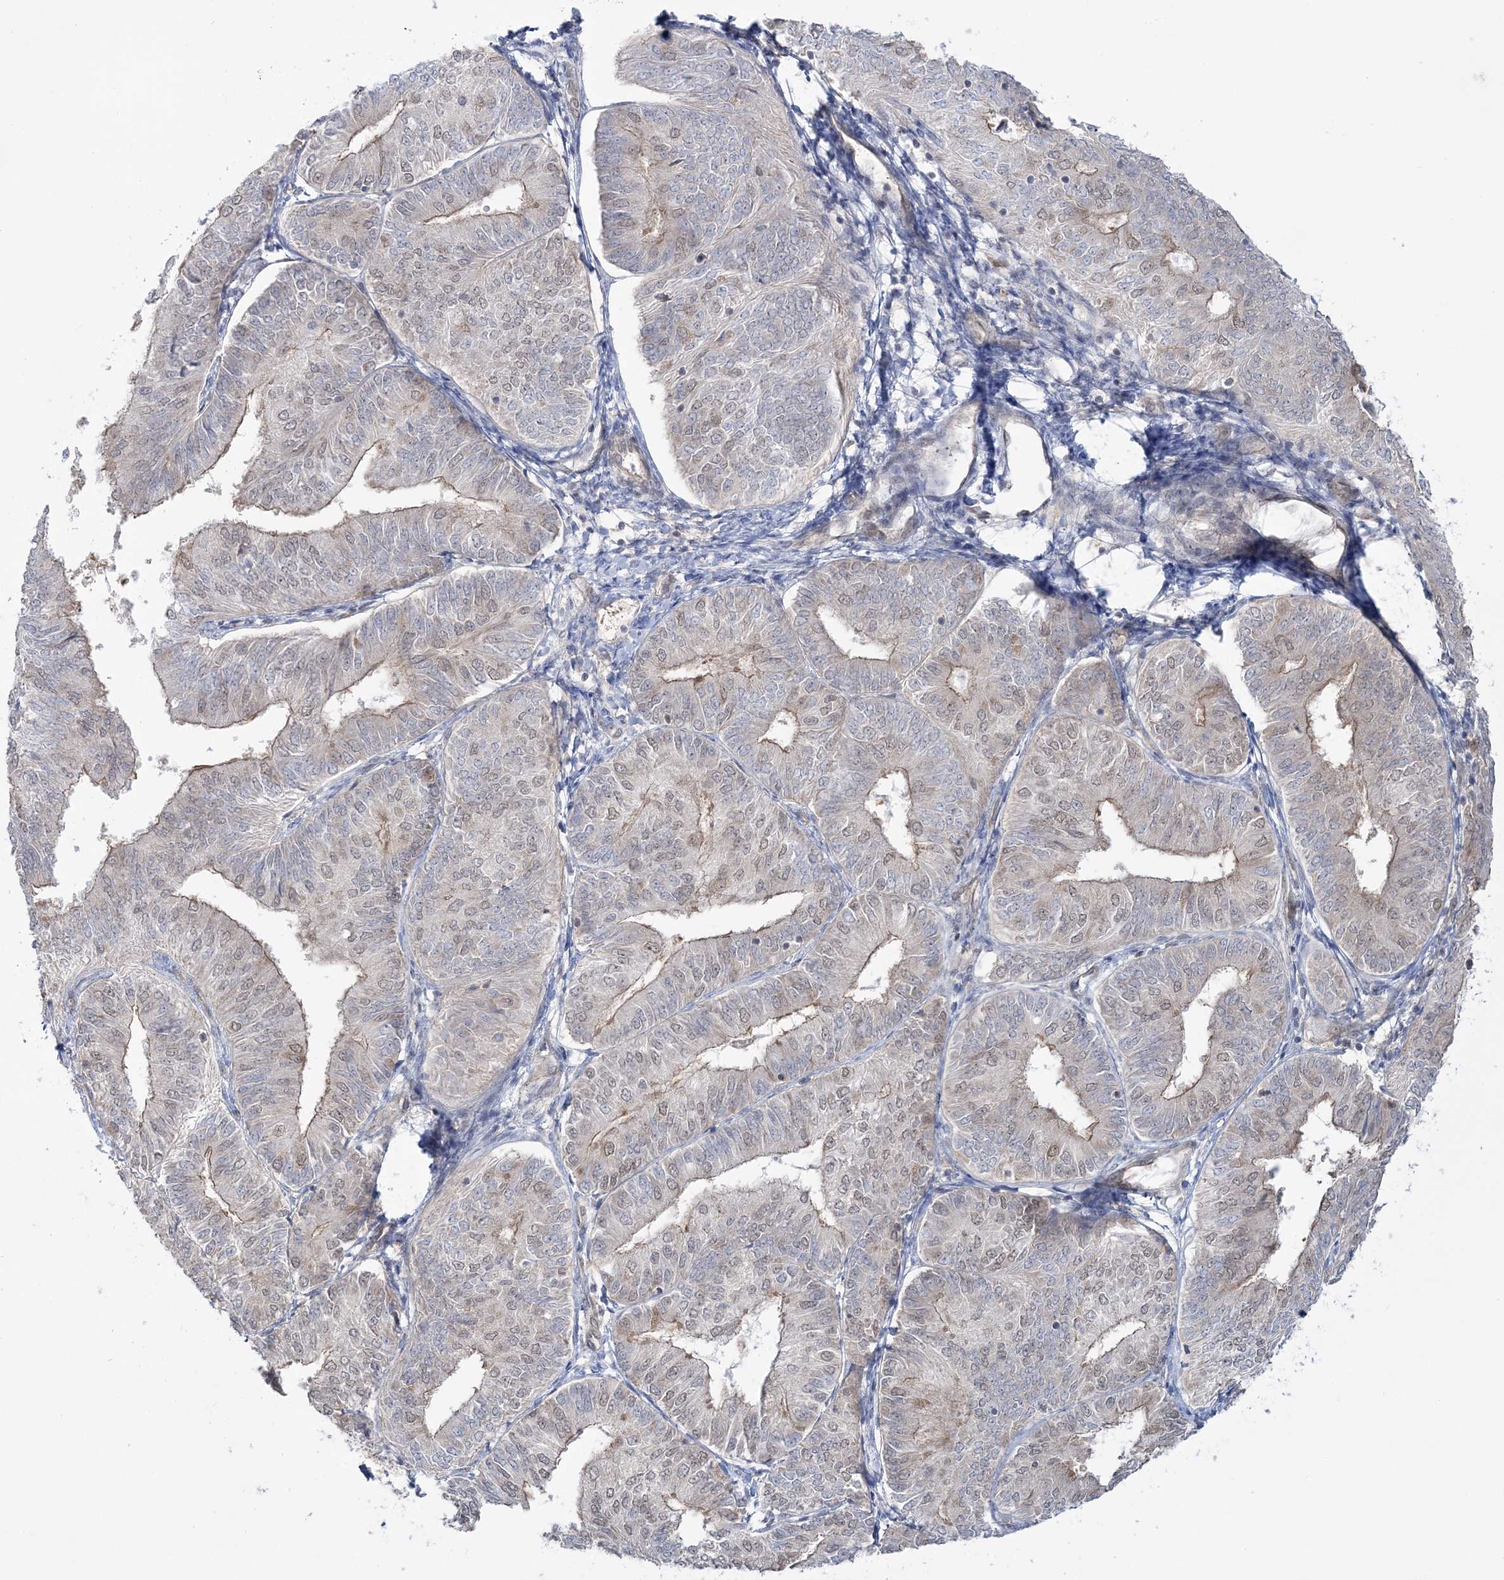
{"staining": {"intensity": "weak", "quantity": "<25%", "location": "cytoplasmic/membranous,nuclear"}, "tissue": "endometrial cancer", "cell_type": "Tumor cells", "image_type": "cancer", "snomed": [{"axis": "morphology", "description": "Adenocarcinoma, NOS"}, {"axis": "topography", "description": "Endometrium"}], "caption": "This is an IHC histopathology image of endometrial cancer (adenocarcinoma). There is no positivity in tumor cells.", "gene": "ZFAND6", "patient": {"sex": "female", "age": 58}}